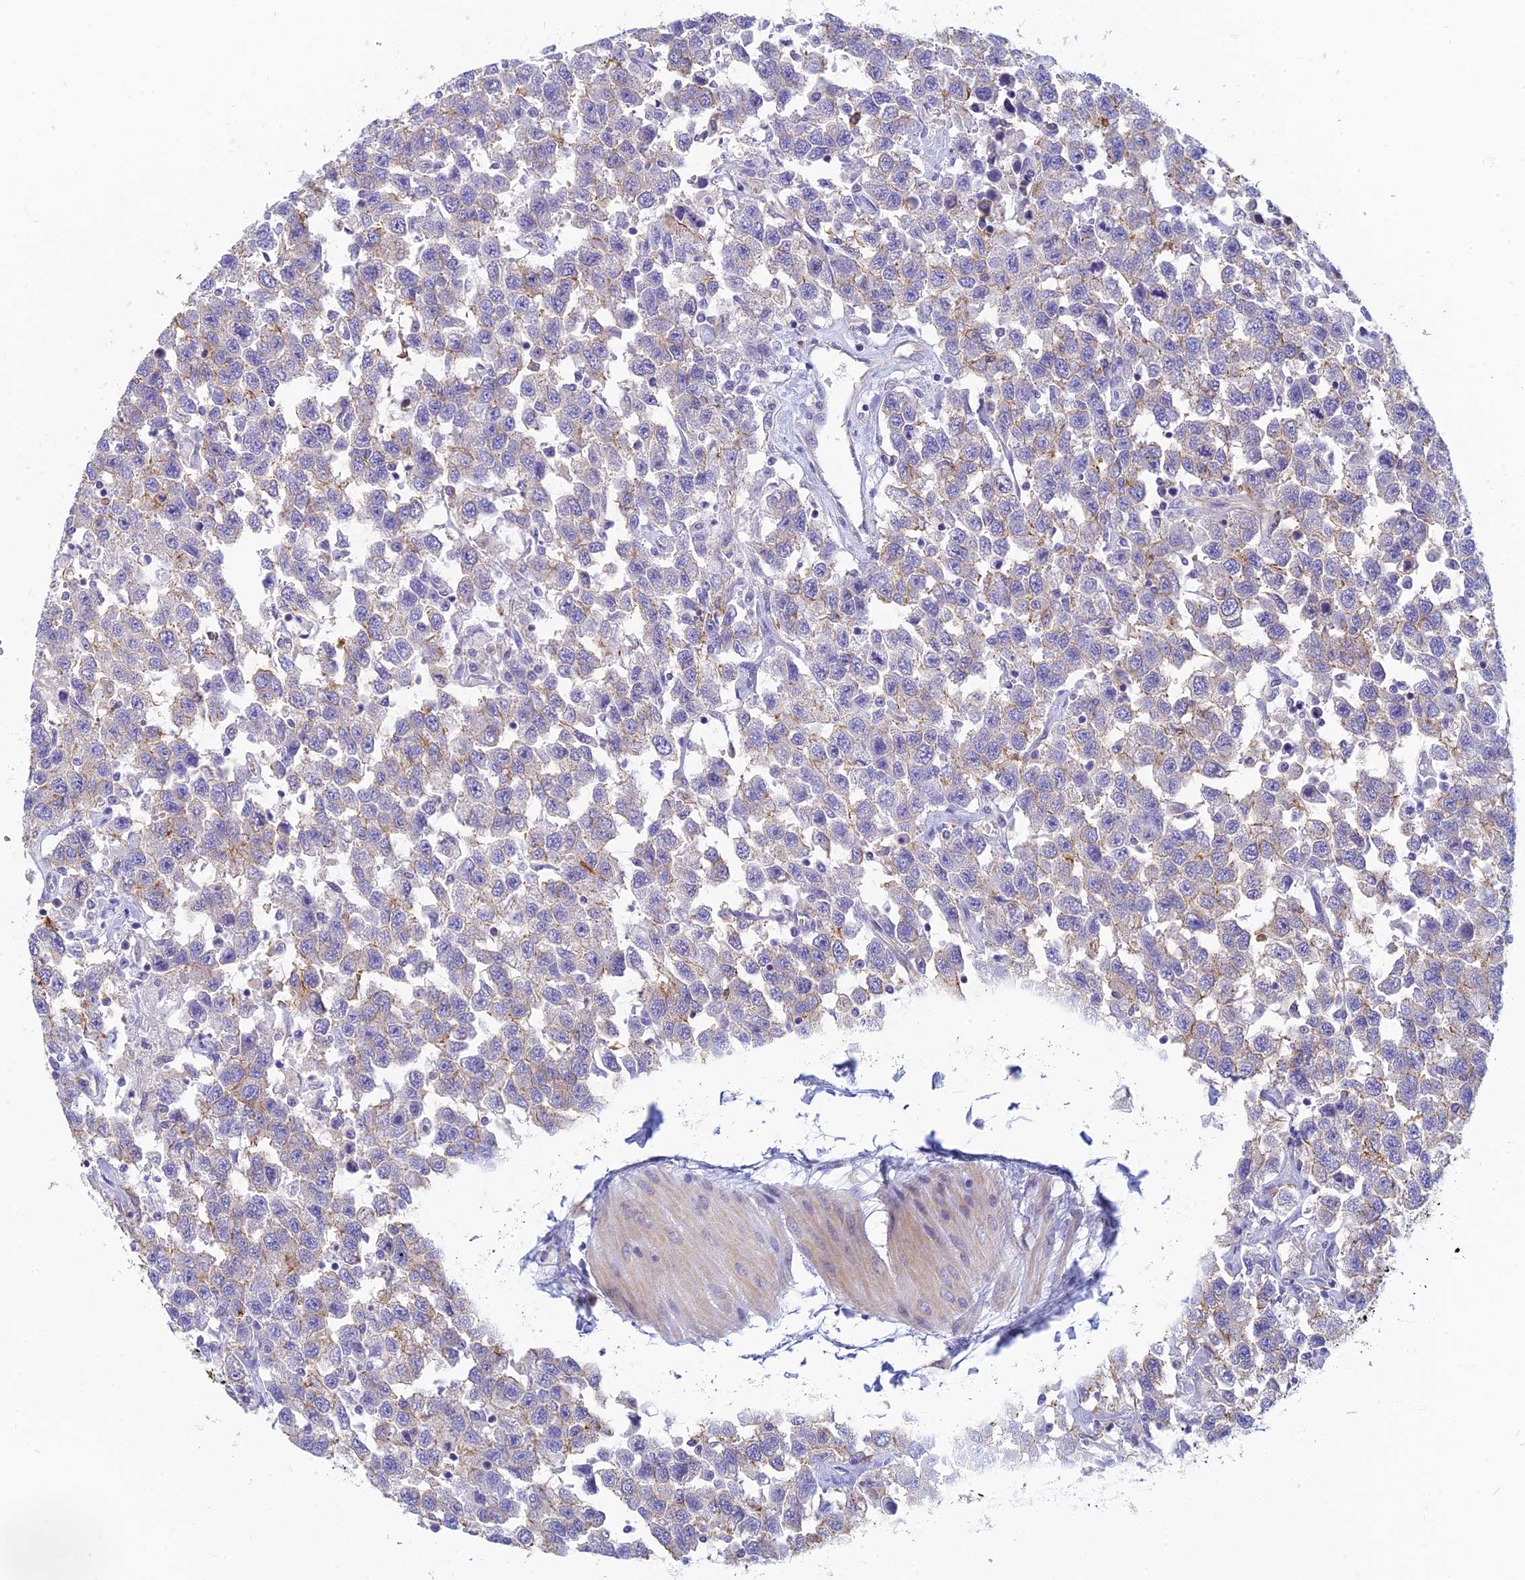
{"staining": {"intensity": "weak", "quantity": "<25%", "location": "cytoplasmic/membranous"}, "tissue": "testis cancer", "cell_type": "Tumor cells", "image_type": "cancer", "snomed": [{"axis": "morphology", "description": "Seminoma, NOS"}, {"axis": "topography", "description": "Testis"}], "caption": "IHC histopathology image of neoplastic tissue: human testis seminoma stained with DAB demonstrates no significant protein positivity in tumor cells.", "gene": "STRN4", "patient": {"sex": "male", "age": 41}}